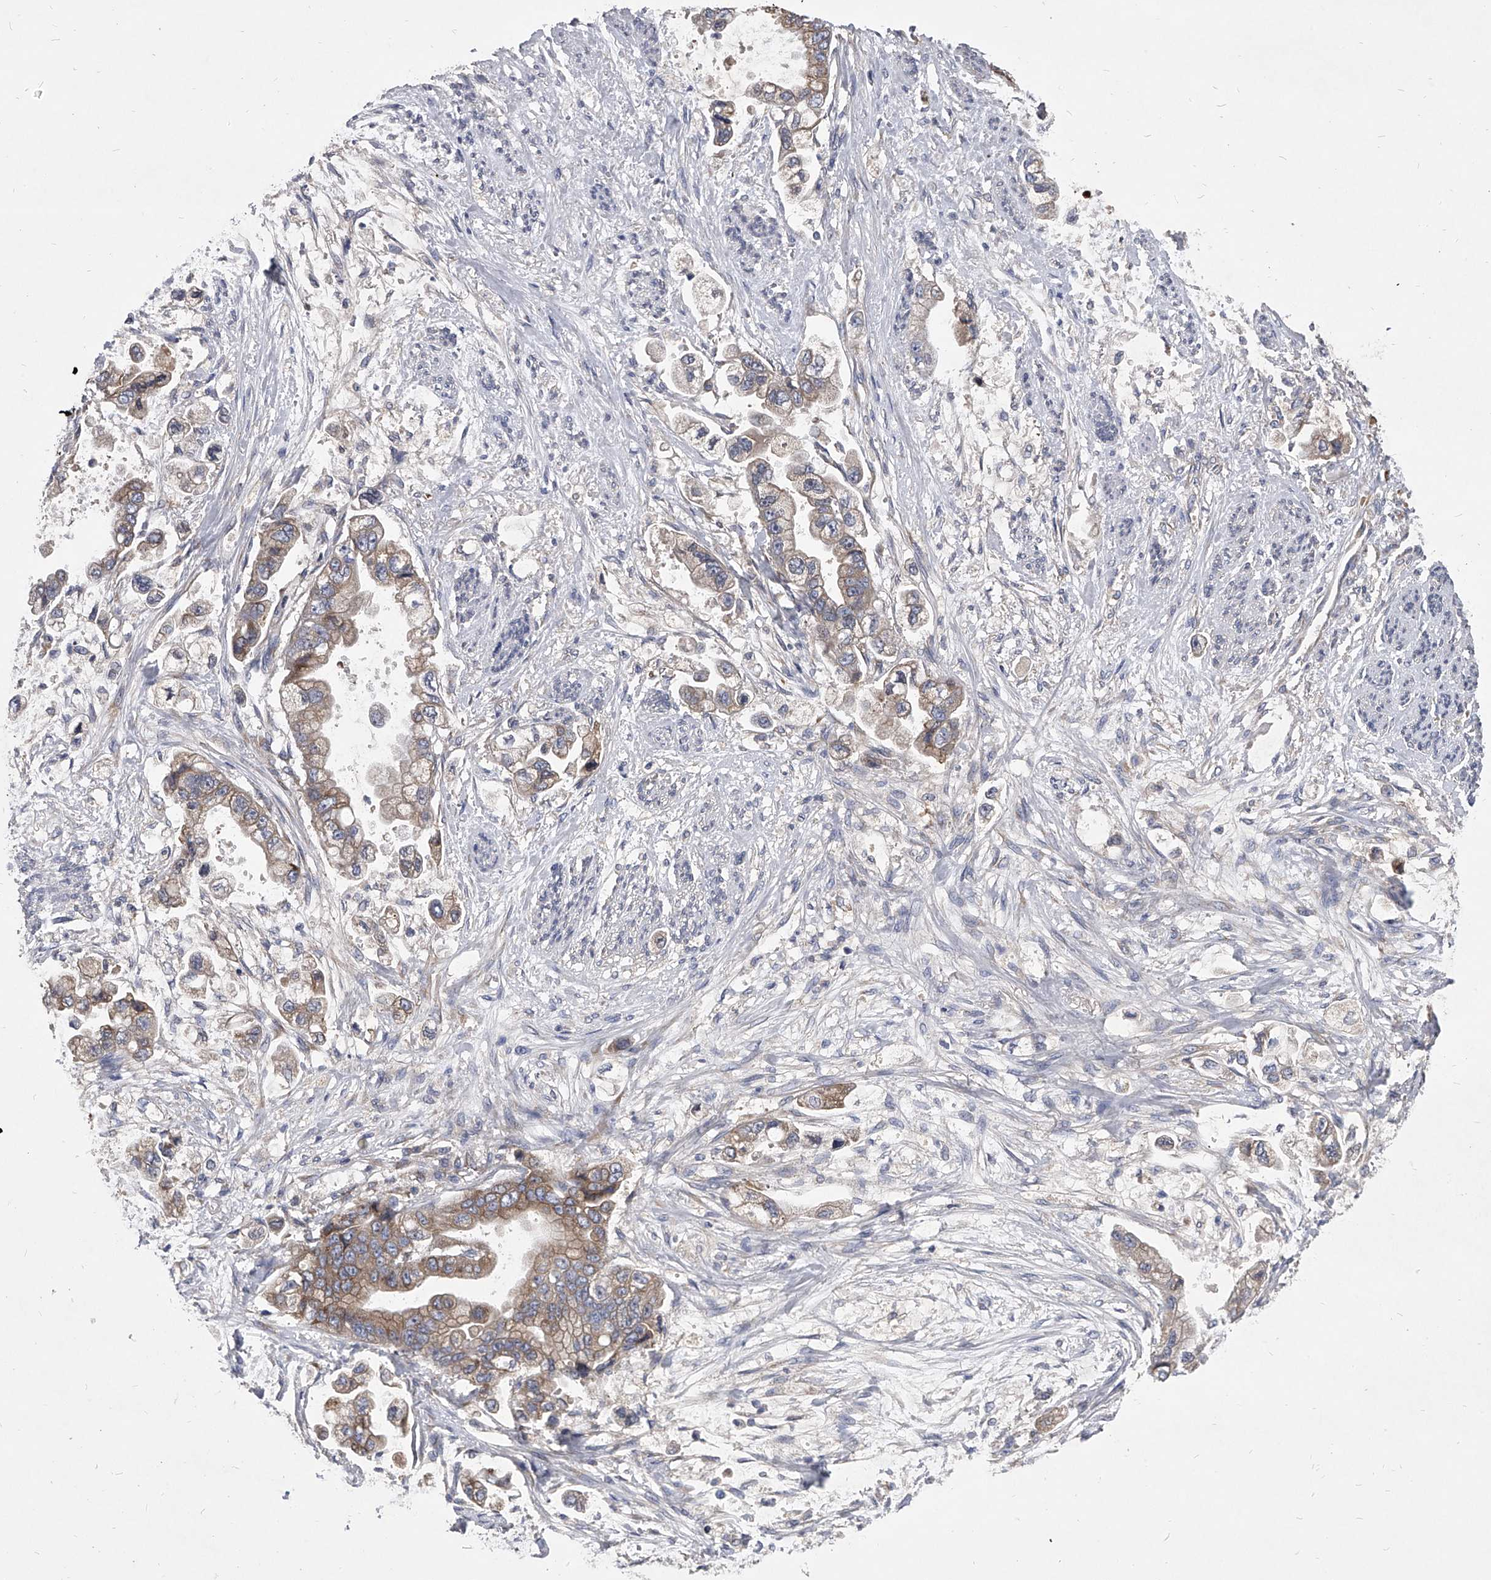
{"staining": {"intensity": "weak", "quantity": ">75%", "location": "cytoplasmic/membranous"}, "tissue": "stomach cancer", "cell_type": "Tumor cells", "image_type": "cancer", "snomed": [{"axis": "morphology", "description": "Adenocarcinoma, NOS"}, {"axis": "topography", "description": "Stomach"}], "caption": "IHC micrograph of neoplastic tissue: stomach adenocarcinoma stained using immunohistochemistry (IHC) shows low levels of weak protein expression localized specifically in the cytoplasmic/membranous of tumor cells, appearing as a cytoplasmic/membranous brown color.", "gene": "CCR4", "patient": {"sex": "male", "age": 62}}